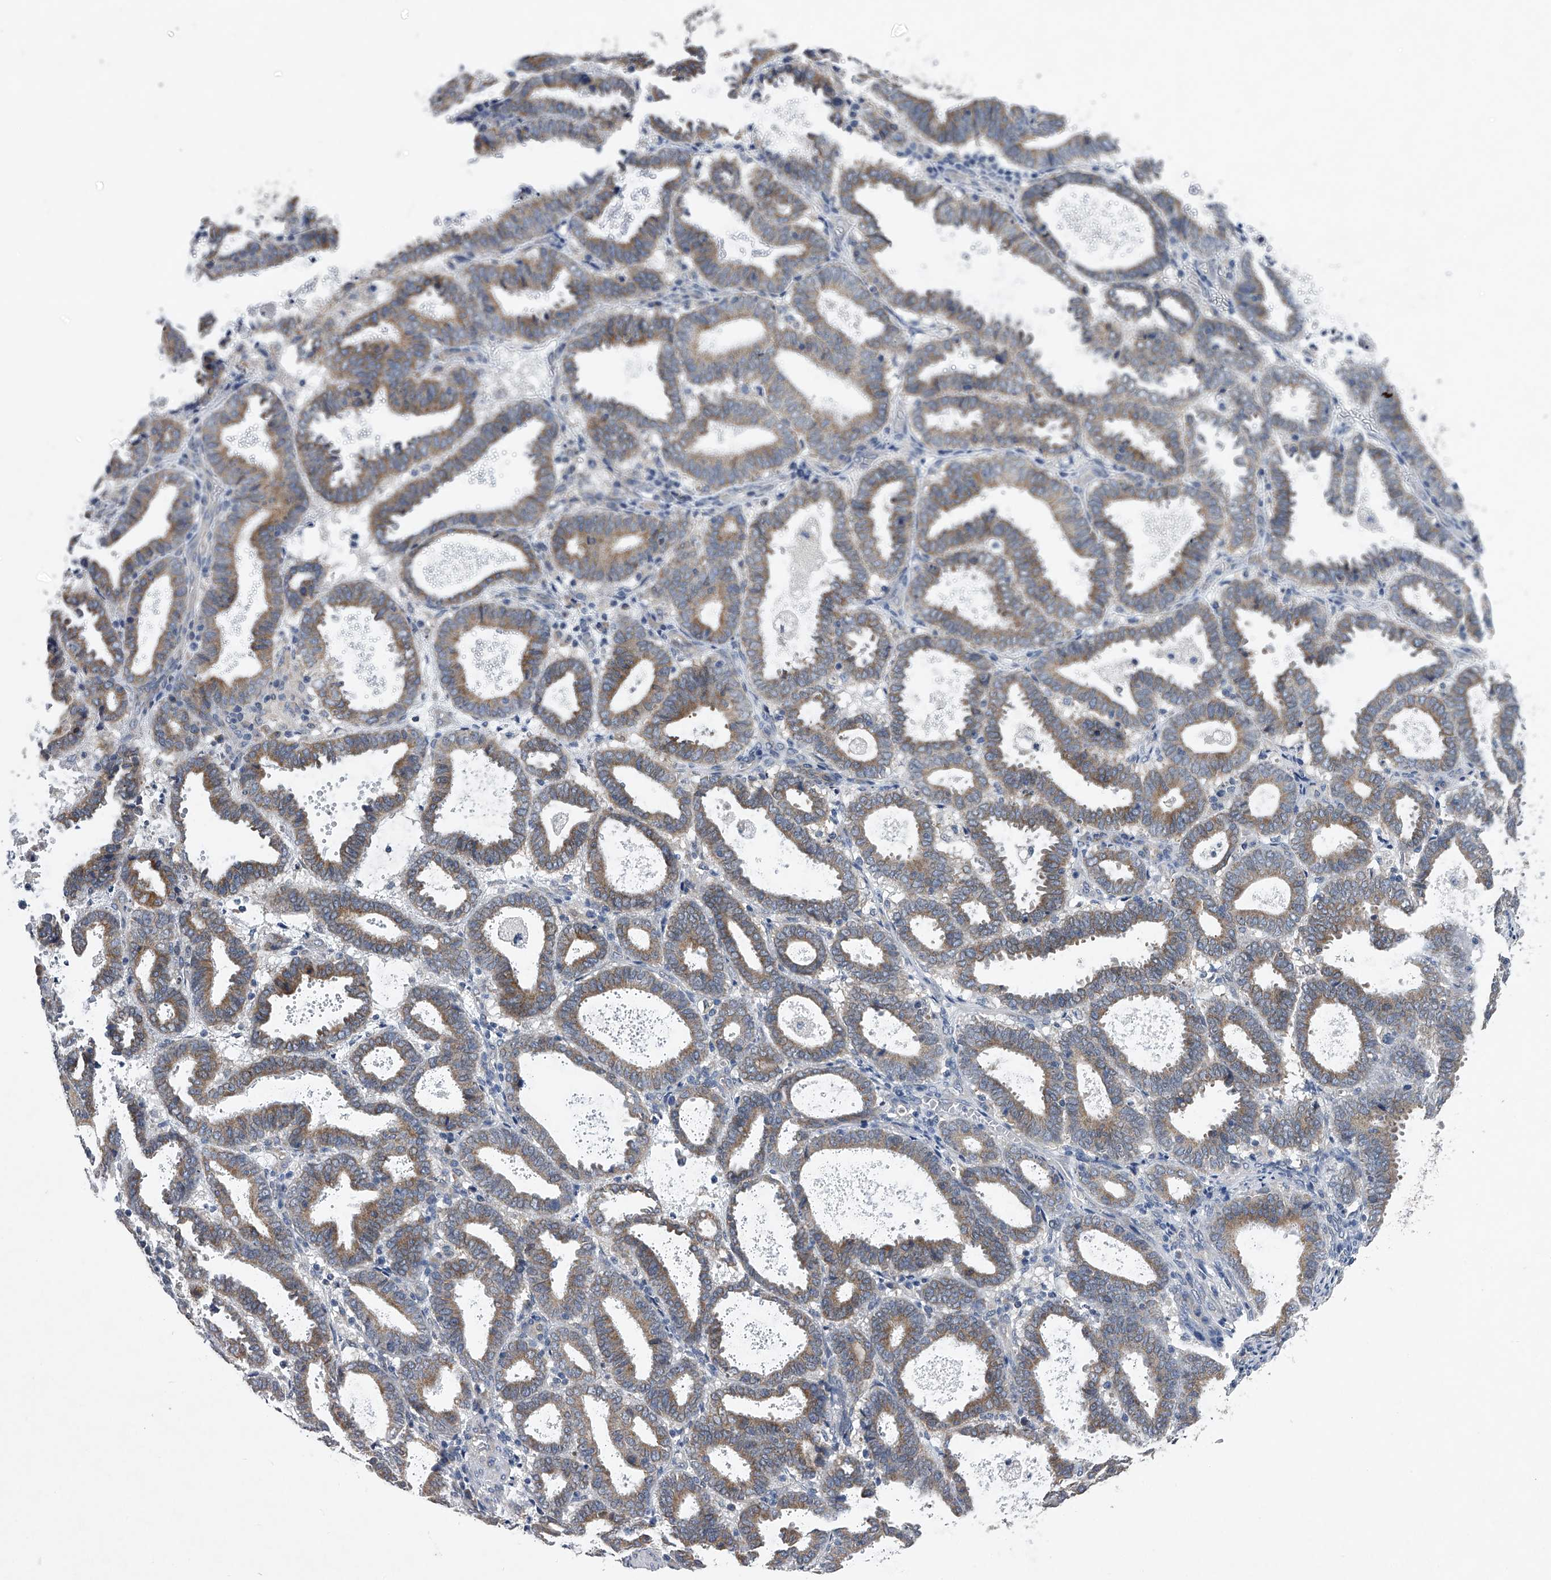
{"staining": {"intensity": "moderate", "quantity": ">75%", "location": "cytoplasmic/membranous"}, "tissue": "endometrial cancer", "cell_type": "Tumor cells", "image_type": "cancer", "snomed": [{"axis": "morphology", "description": "Adenocarcinoma, NOS"}, {"axis": "topography", "description": "Uterus"}], "caption": "Endometrial cancer (adenocarcinoma) was stained to show a protein in brown. There is medium levels of moderate cytoplasmic/membranous staining in about >75% of tumor cells.", "gene": "RNF5", "patient": {"sex": "female", "age": 83}}